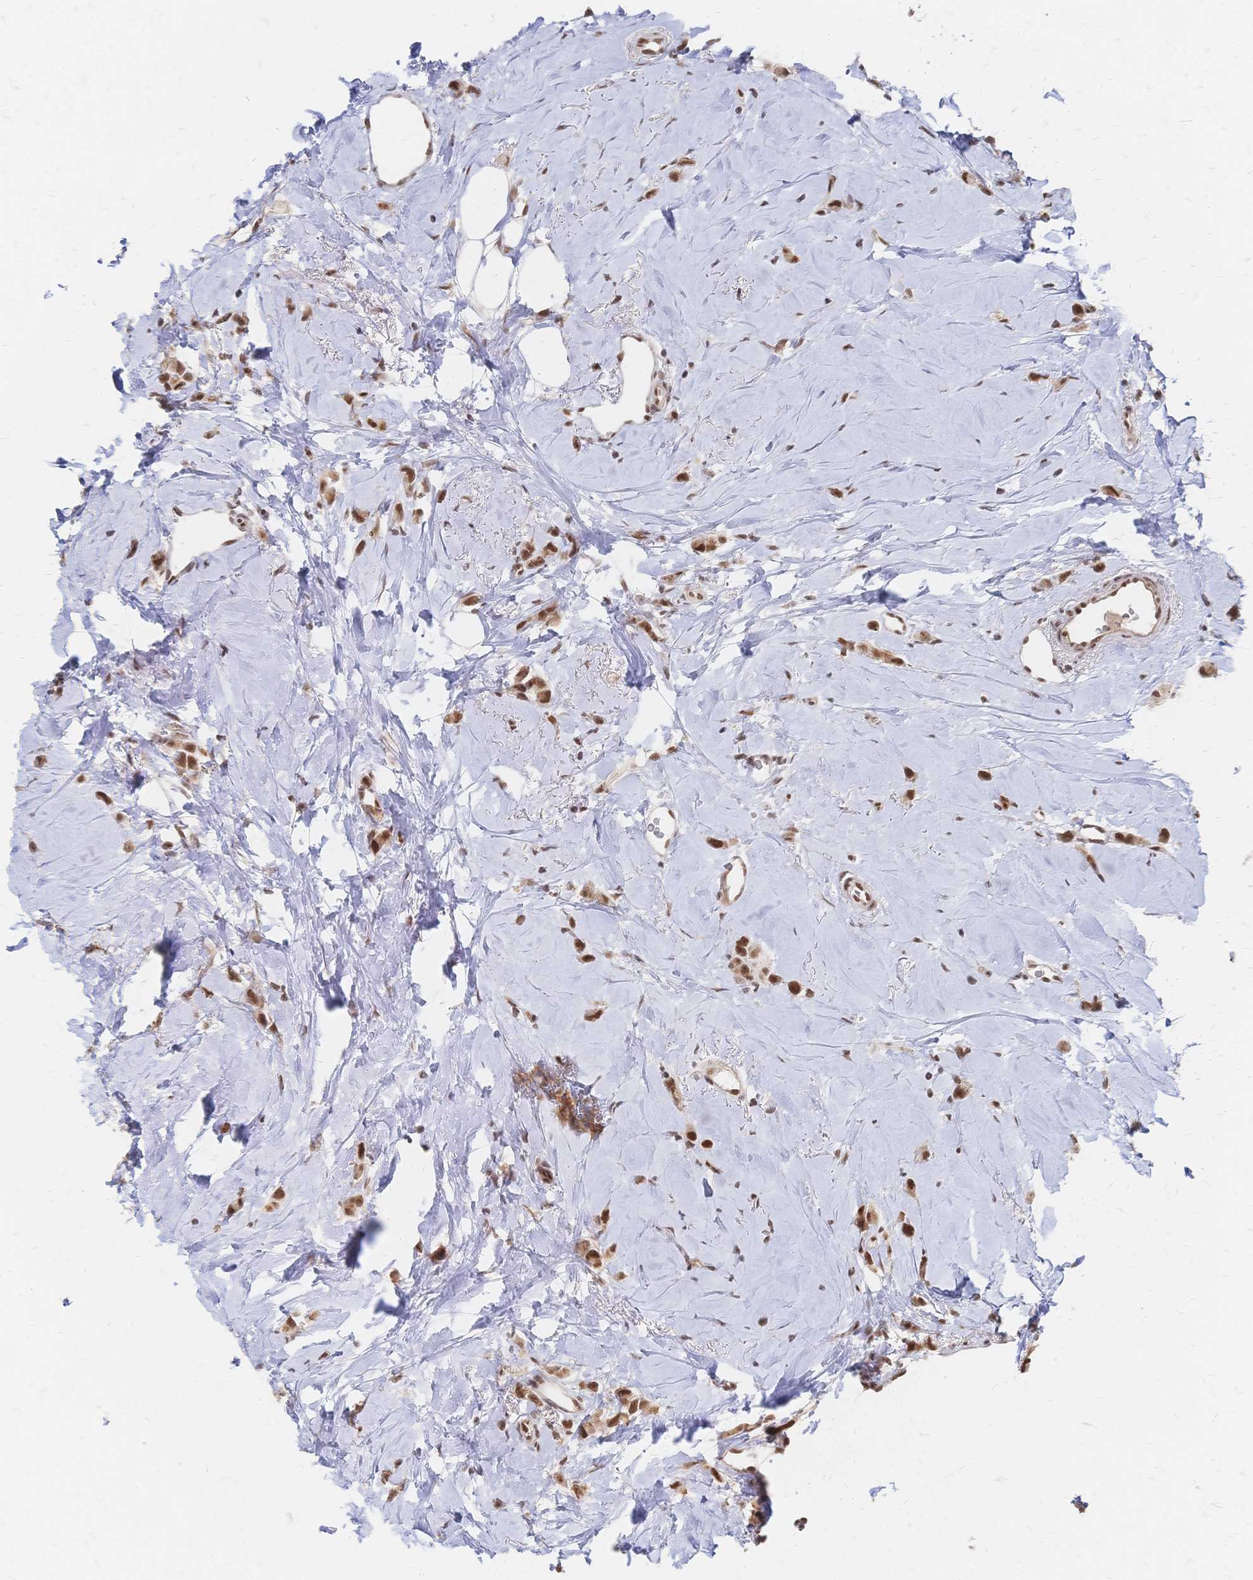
{"staining": {"intensity": "moderate", "quantity": ">75%", "location": "nuclear"}, "tissue": "breast cancer", "cell_type": "Tumor cells", "image_type": "cancer", "snomed": [{"axis": "morphology", "description": "Lobular carcinoma"}, {"axis": "topography", "description": "Breast"}], "caption": "Lobular carcinoma (breast) stained with a brown dye exhibits moderate nuclear positive staining in approximately >75% of tumor cells.", "gene": "NELFA", "patient": {"sex": "female", "age": 66}}